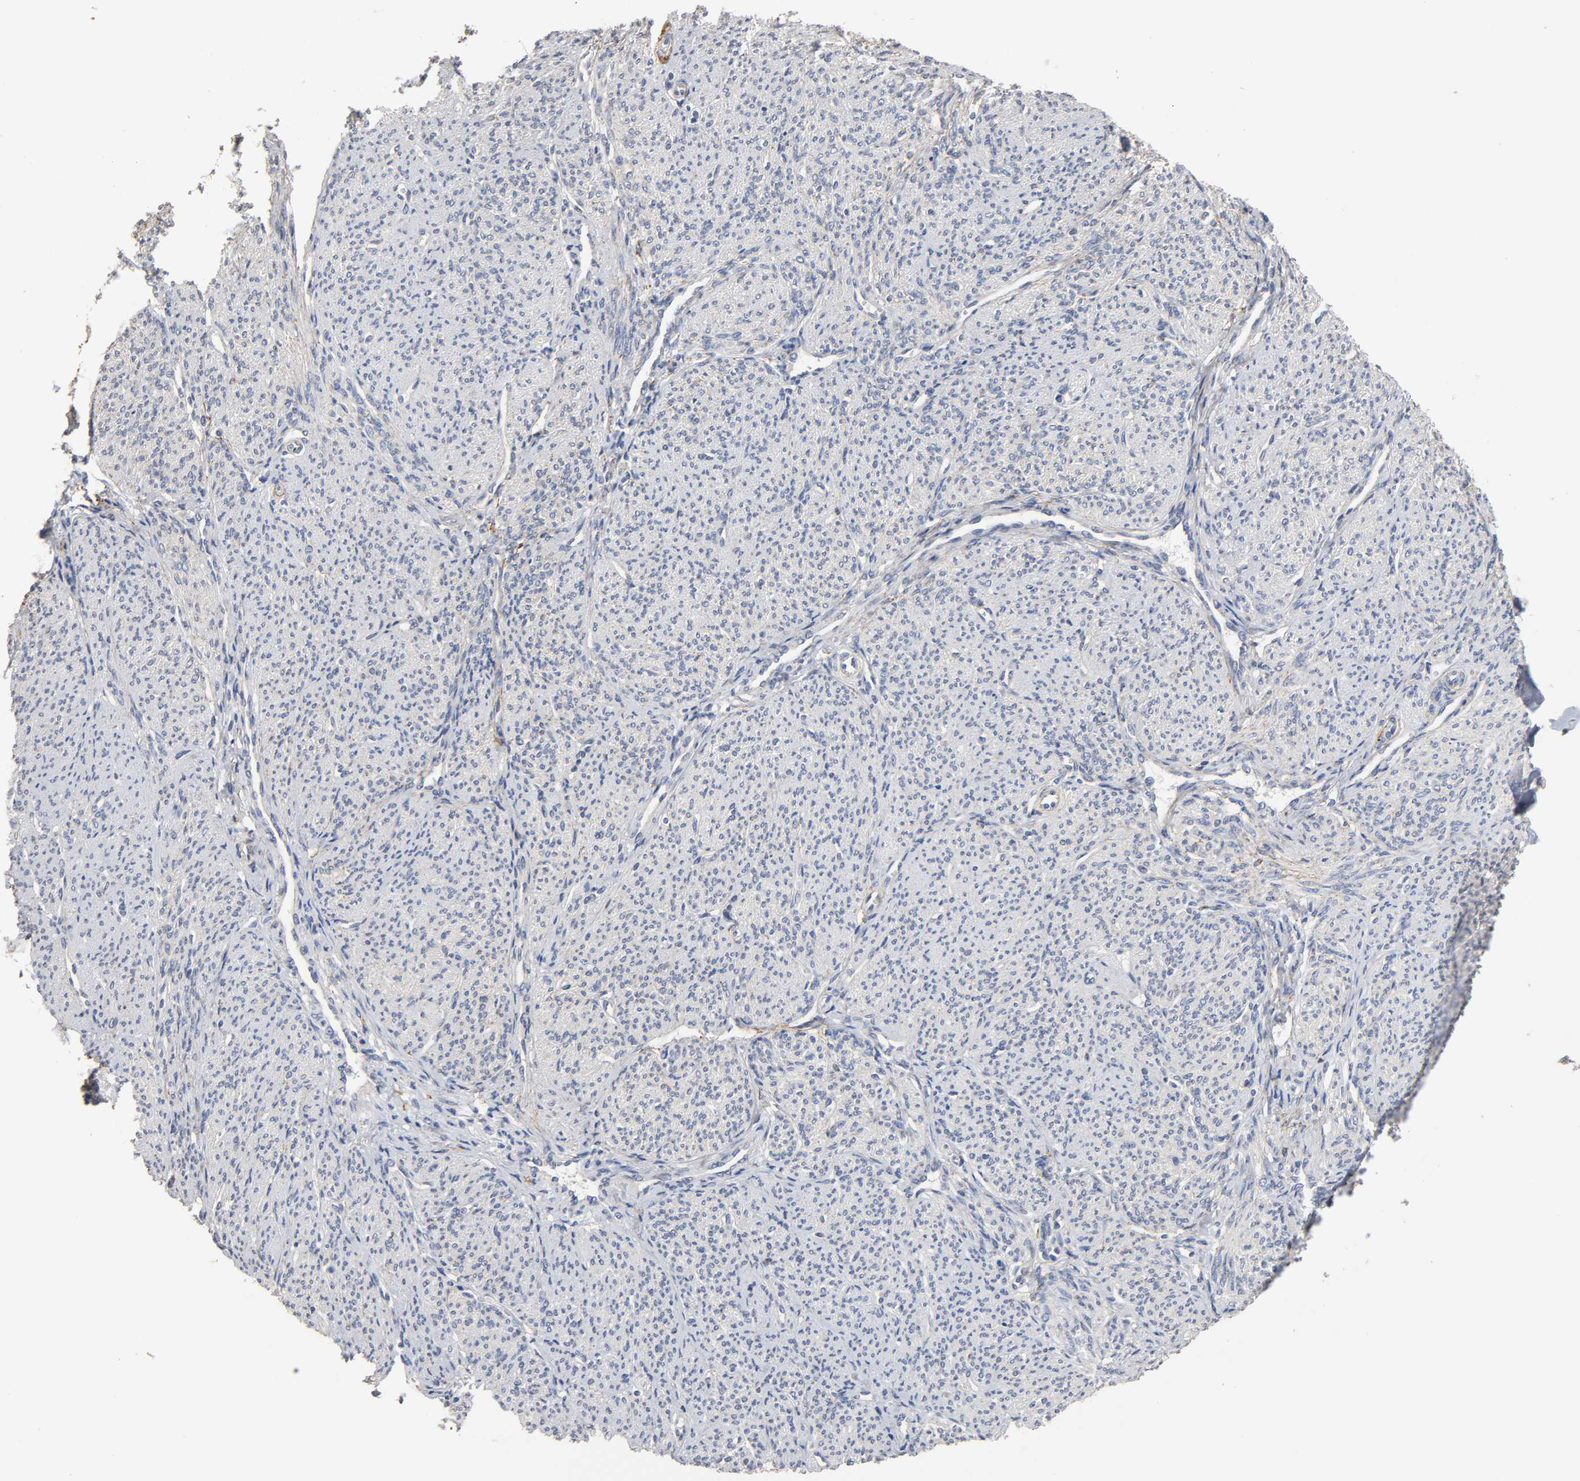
{"staining": {"intensity": "weak", "quantity": "25%-75%", "location": "cytoplasmic/membranous"}, "tissue": "smooth muscle", "cell_type": "Smooth muscle cells", "image_type": "normal", "snomed": [{"axis": "morphology", "description": "Normal tissue, NOS"}, {"axis": "topography", "description": "Smooth muscle"}], "caption": "There is low levels of weak cytoplasmic/membranous positivity in smooth muscle cells of unremarkable smooth muscle, as demonstrated by immunohistochemical staining (brown color).", "gene": "HDLBP", "patient": {"sex": "female", "age": 65}}